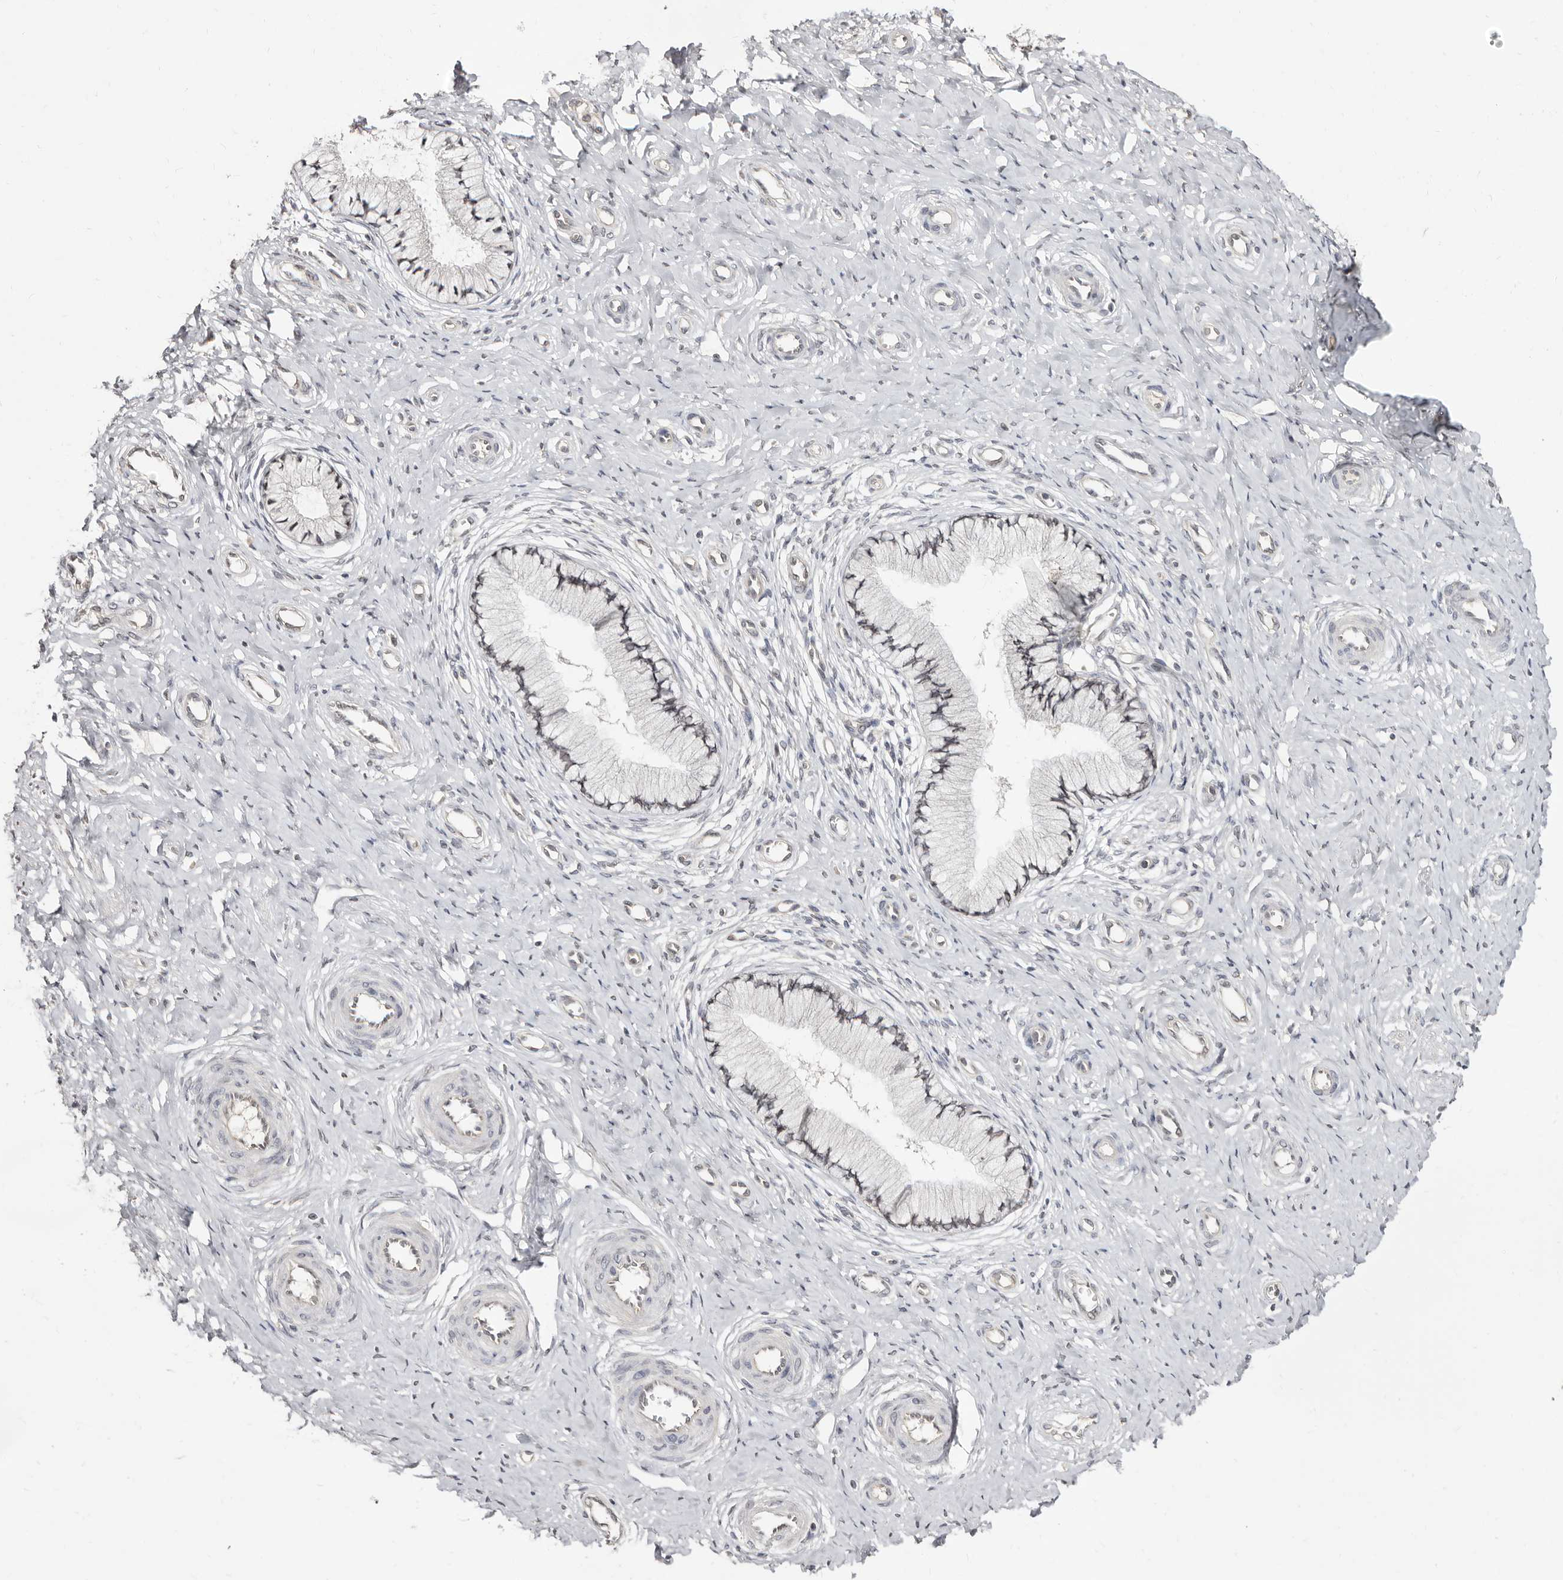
{"staining": {"intensity": "negative", "quantity": "none", "location": "none"}, "tissue": "cervix", "cell_type": "Glandular cells", "image_type": "normal", "snomed": [{"axis": "morphology", "description": "Normal tissue, NOS"}, {"axis": "topography", "description": "Cervix"}], "caption": "Cervix was stained to show a protein in brown. There is no significant positivity in glandular cells. Nuclei are stained in blue.", "gene": "LCORL", "patient": {"sex": "female", "age": 36}}